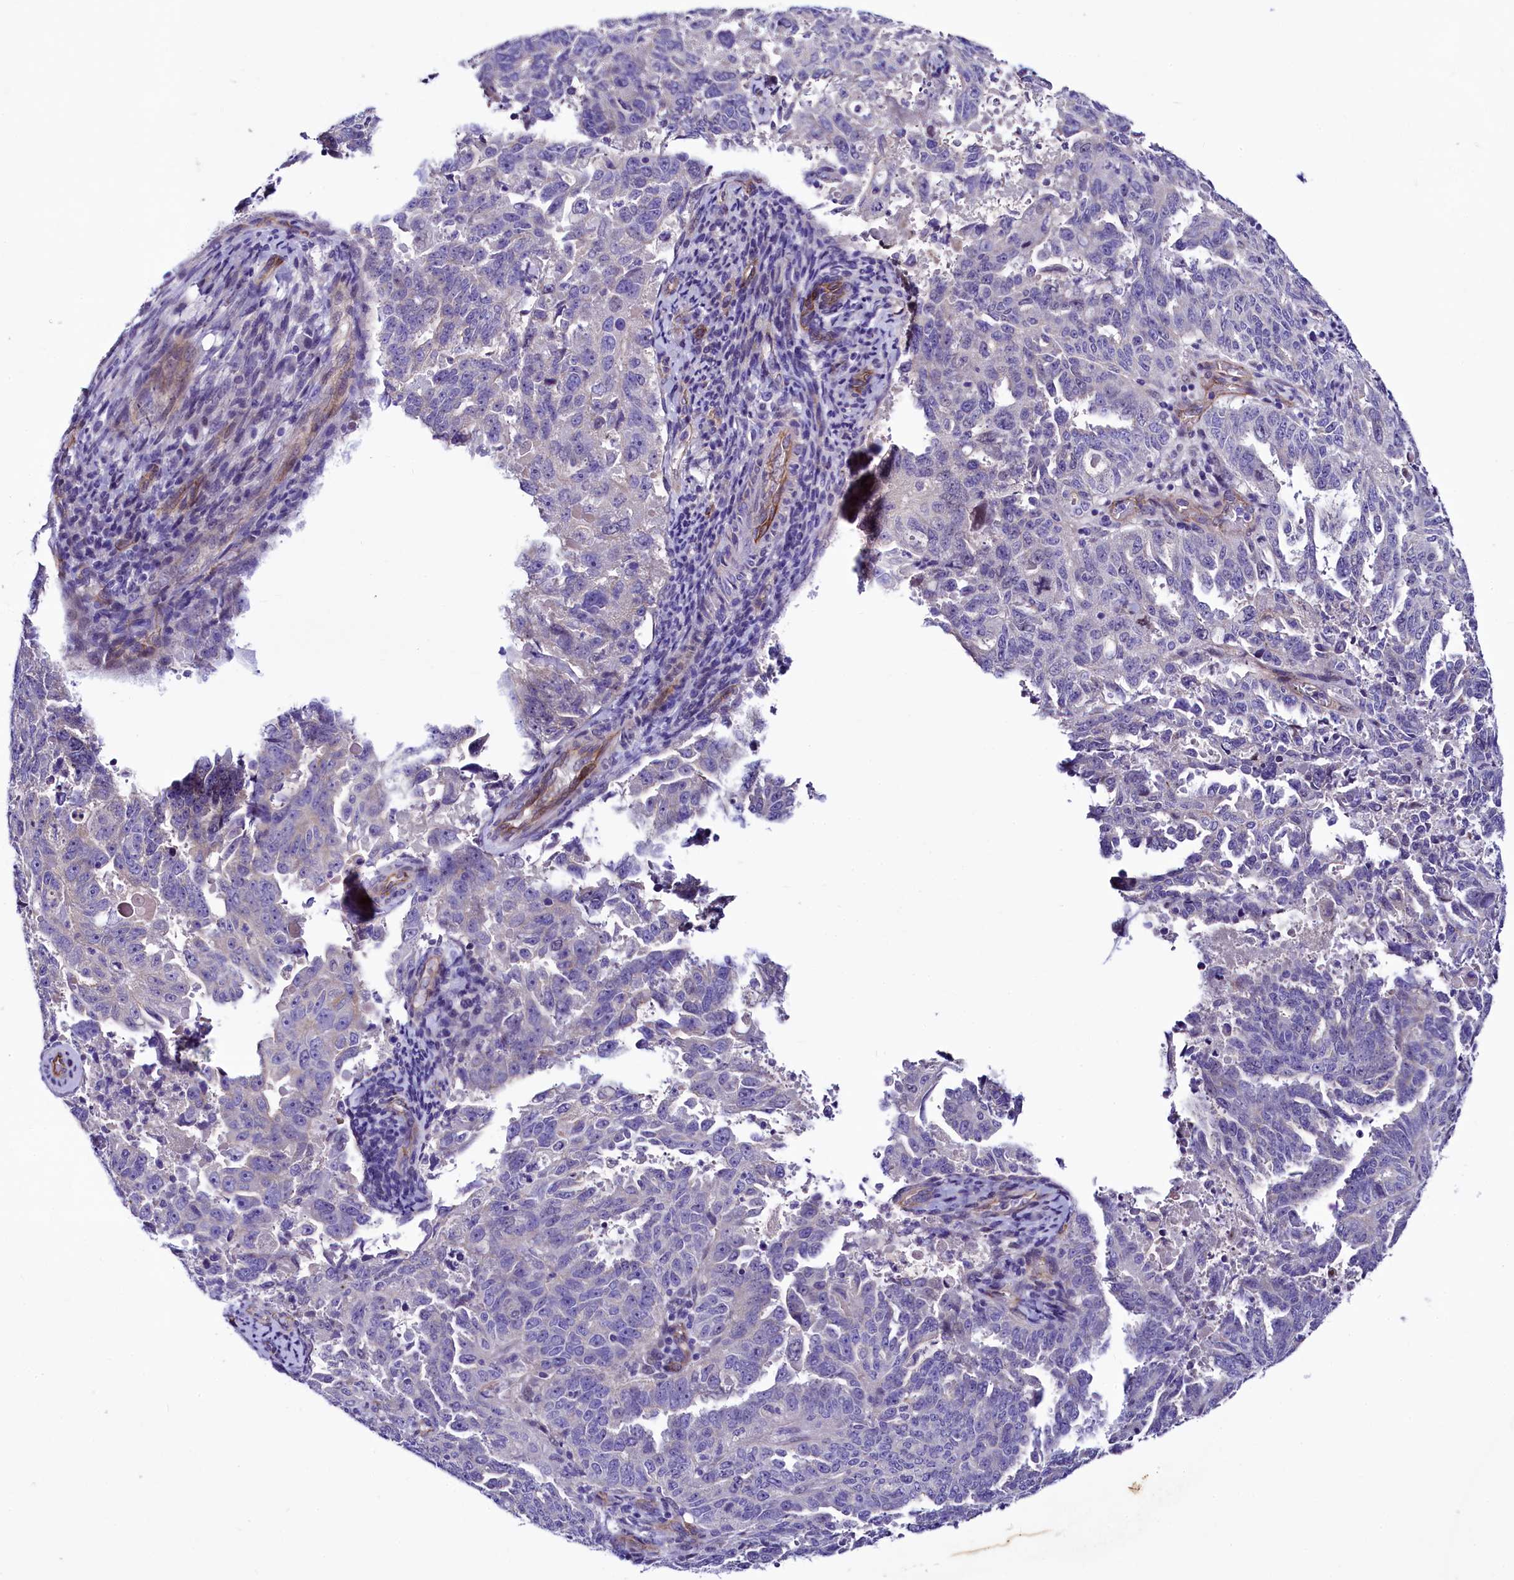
{"staining": {"intensity": "negative", "quantity": "none", "location": "none"}, "tissue": "endometrial cancer", "cell_type": "Tumor cells", "image_type": "cancer", "snomed": [{"axis": "morphology", "description": "Adenocarcinoma, NOS"}, {"axis": "topography", "description": "Endometrium"}], "caption": "Histopathology image shows no significant protein staining in tumor cells of endometrial cancer (adenocarcinoma).", "gene": "SLF1", "patient": {"sex": "female", "age": 65}}